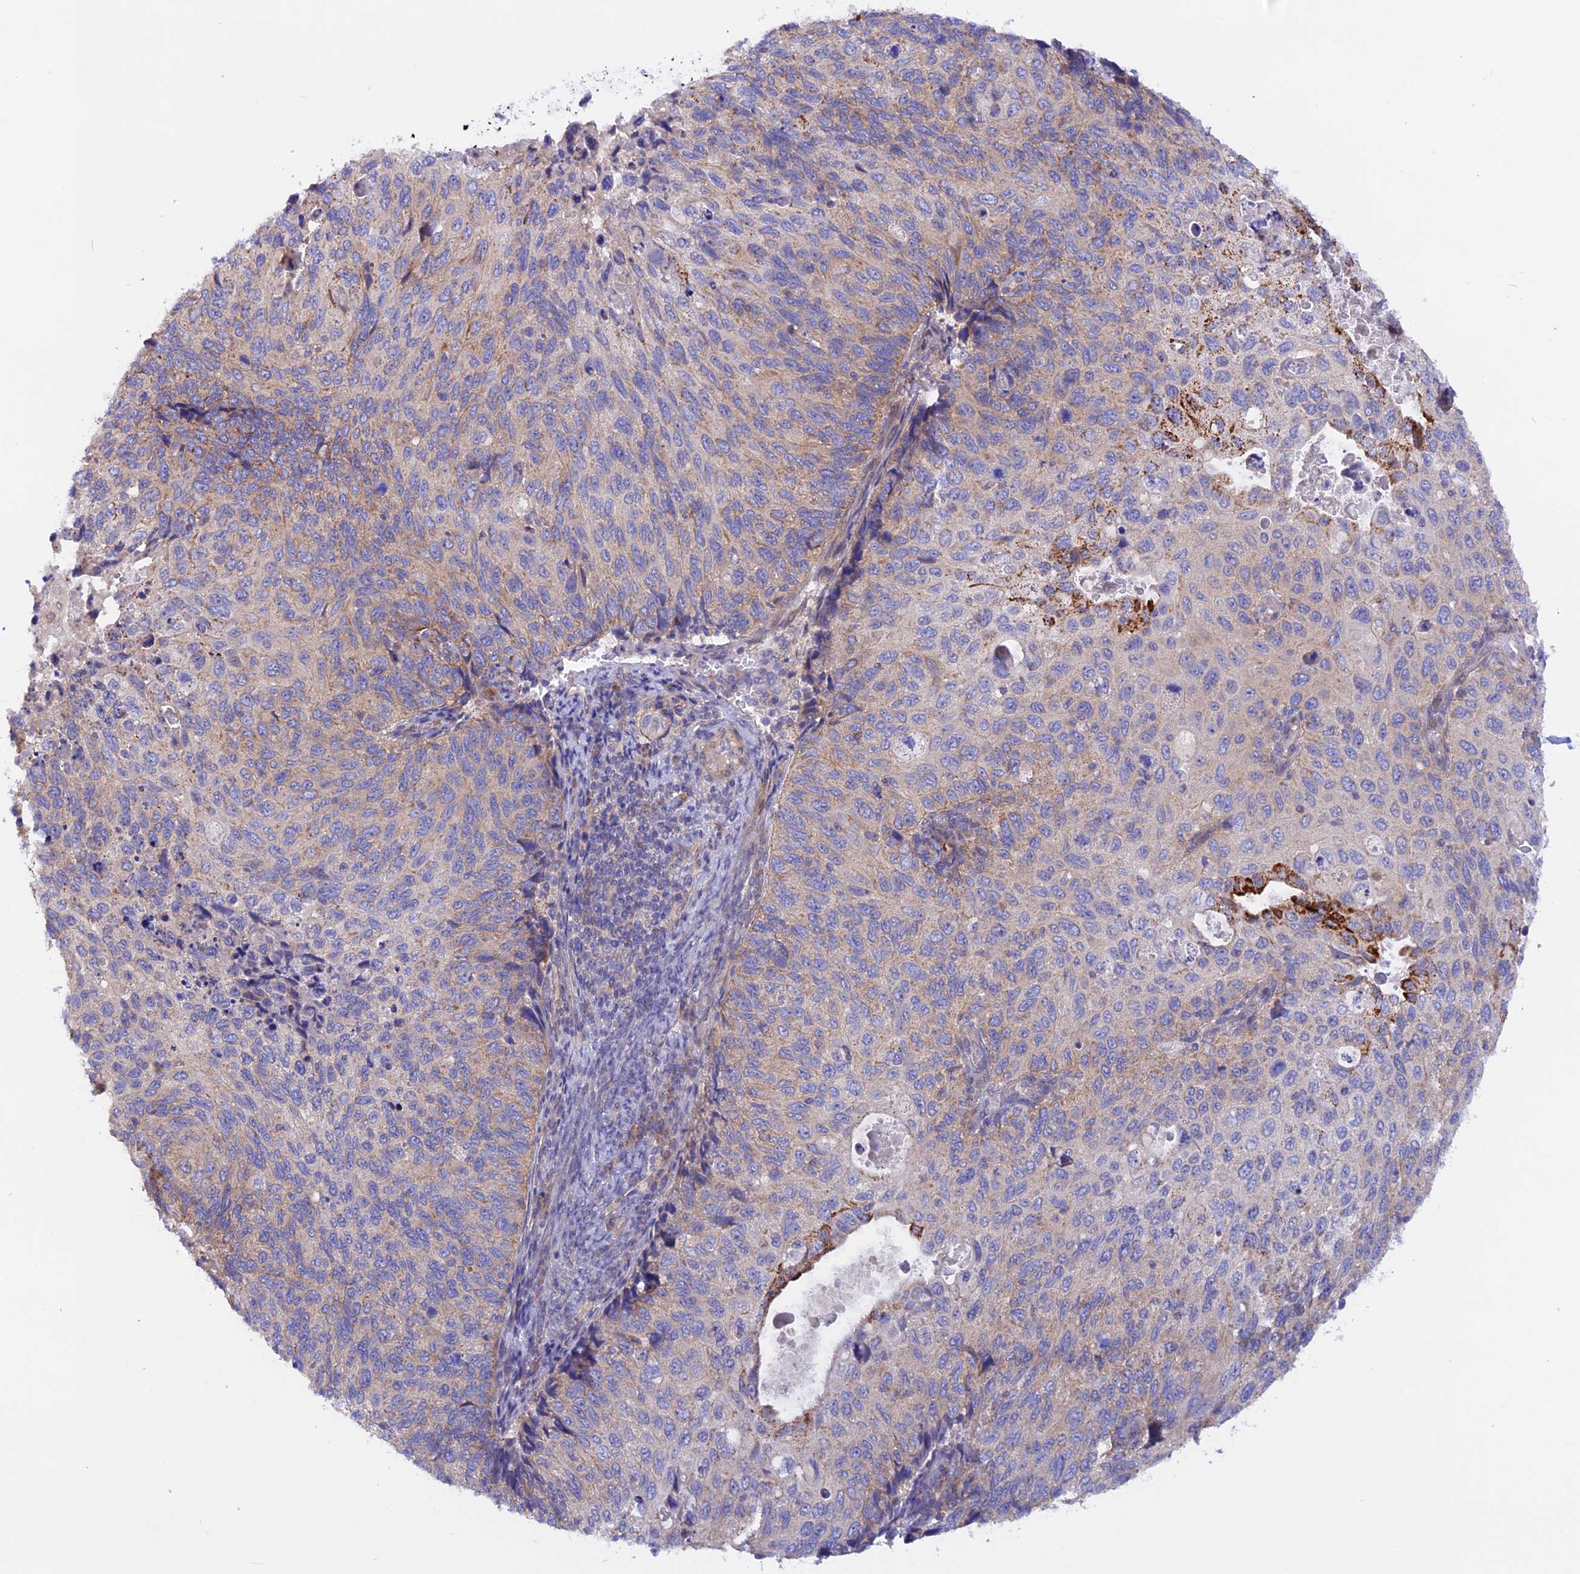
{"staining": {"intensity": "moderate", "quantity": "25%-75%", "location": "cytoplasmic/membranous"}, "tissue": "cervical cancer", "cell_type": "Tumor cells", "image_type": "cancer", "snomed": [{"axis": "morphology", "description": "Squamous cell carcinoma, NOS"}, {"axis": "topography", "description": "Cervix"}], "caption": "The photomicrograph exhibits staining of cervical cancer (squamous cell carcinoma), revealing moderate cytoplasmic/membranous protein positivity (brown color) within tumor cells.", "gene": "HYCC1", "patient": {"sex": "female", "age": 70}}